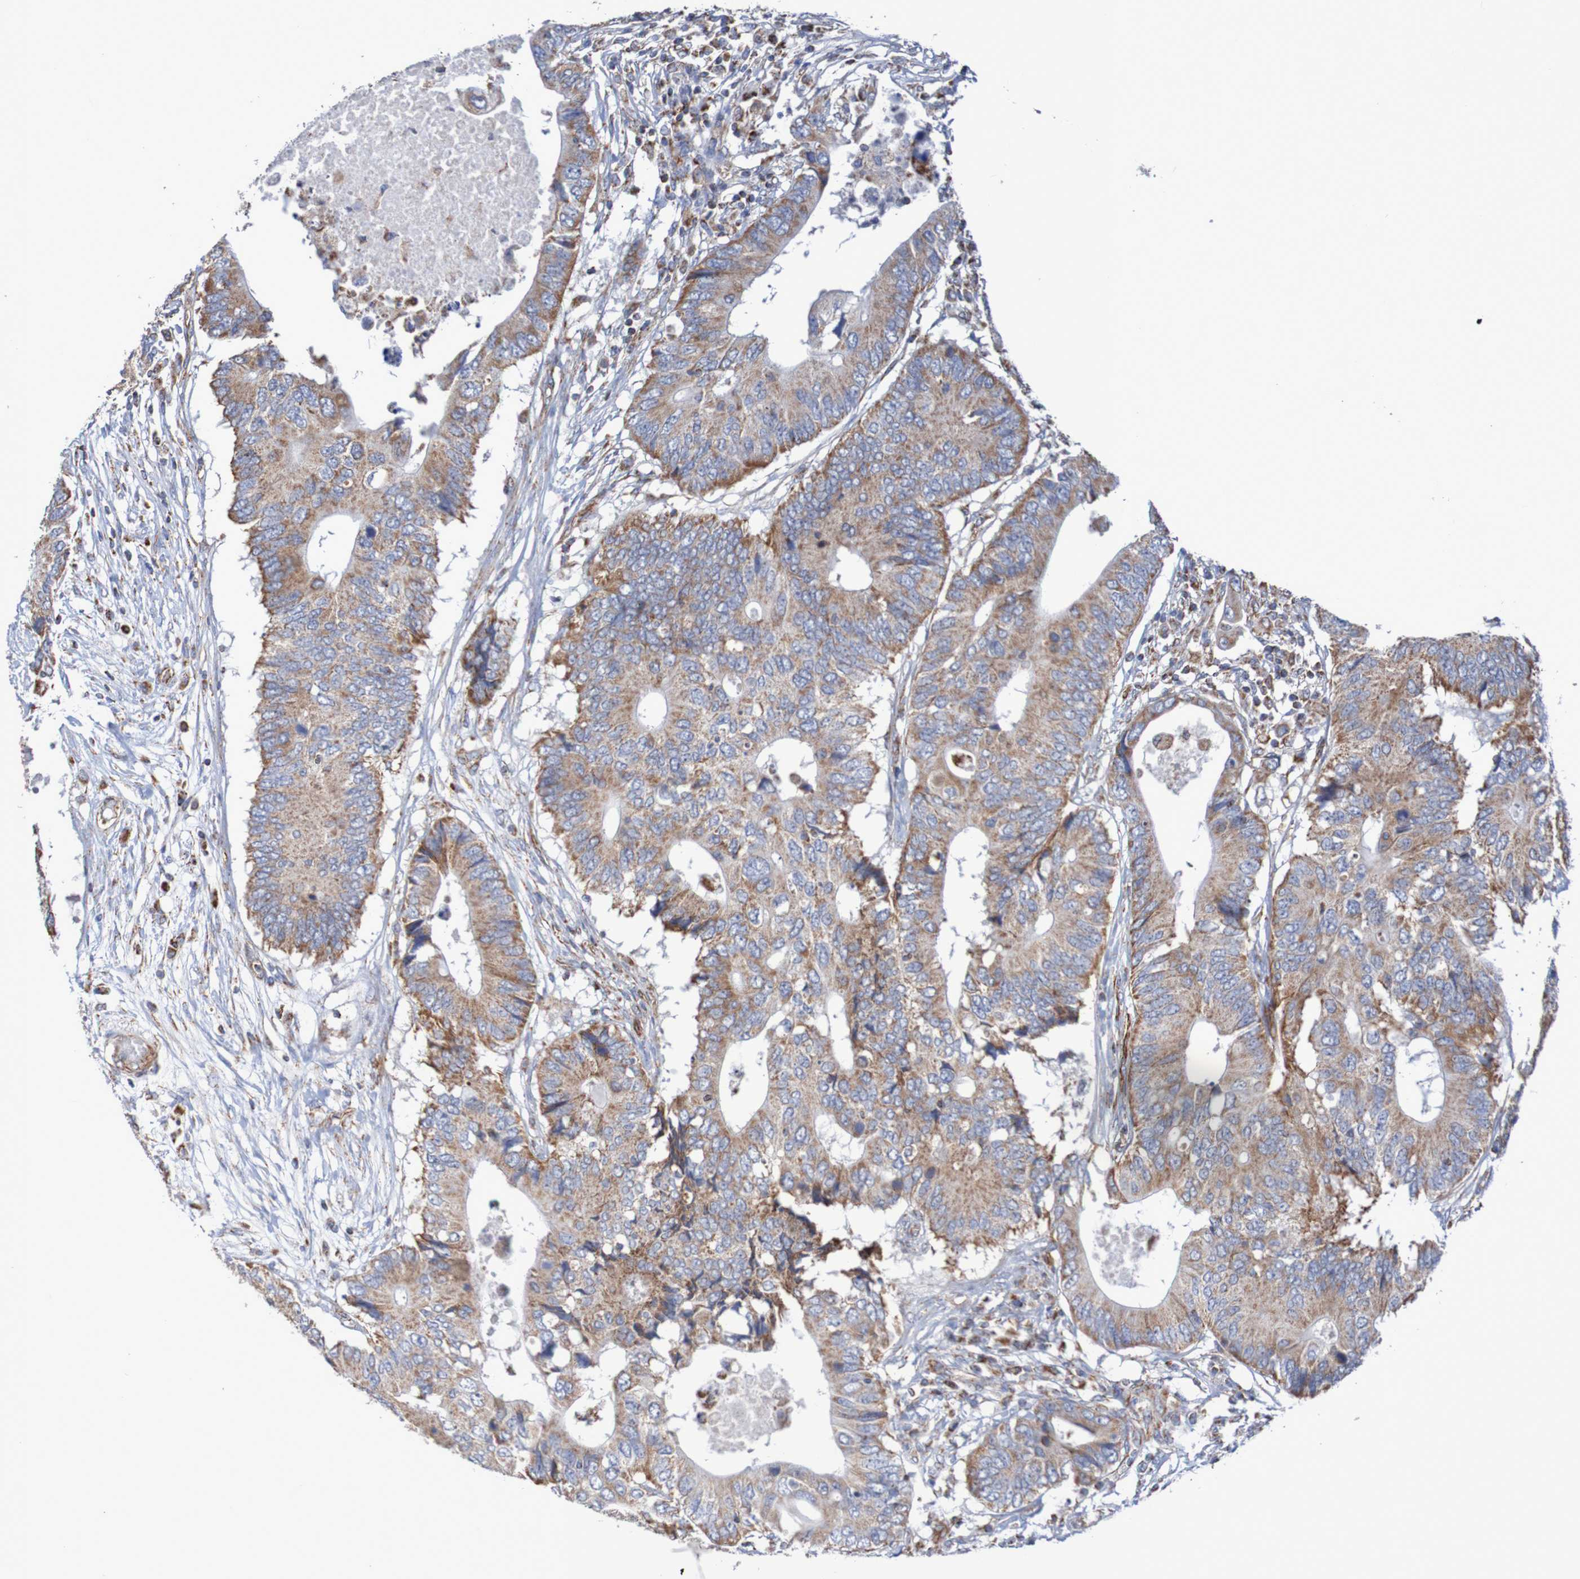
{"staining": {"intensity": "moderate", "quantity": ">75%", "location": "cytoplasmic/membranous"}, "tissue": "colorectal cancer", "cell_type": "Tumor cells", "image_type": "cancer", "snomed": [{"axis": "morphology", "description": "Adenocarcinoma, NOS"}, {"axis": "topography", "description": "Colon"}], "caption": "Protein expression analysis of human colorectal adenocarcinoma reveals moderate cytoplasmic/membranous staining in about >75% of tumor cells.", "gene": "MMEL1", "patient": {"sex": "male", "age": 71}}